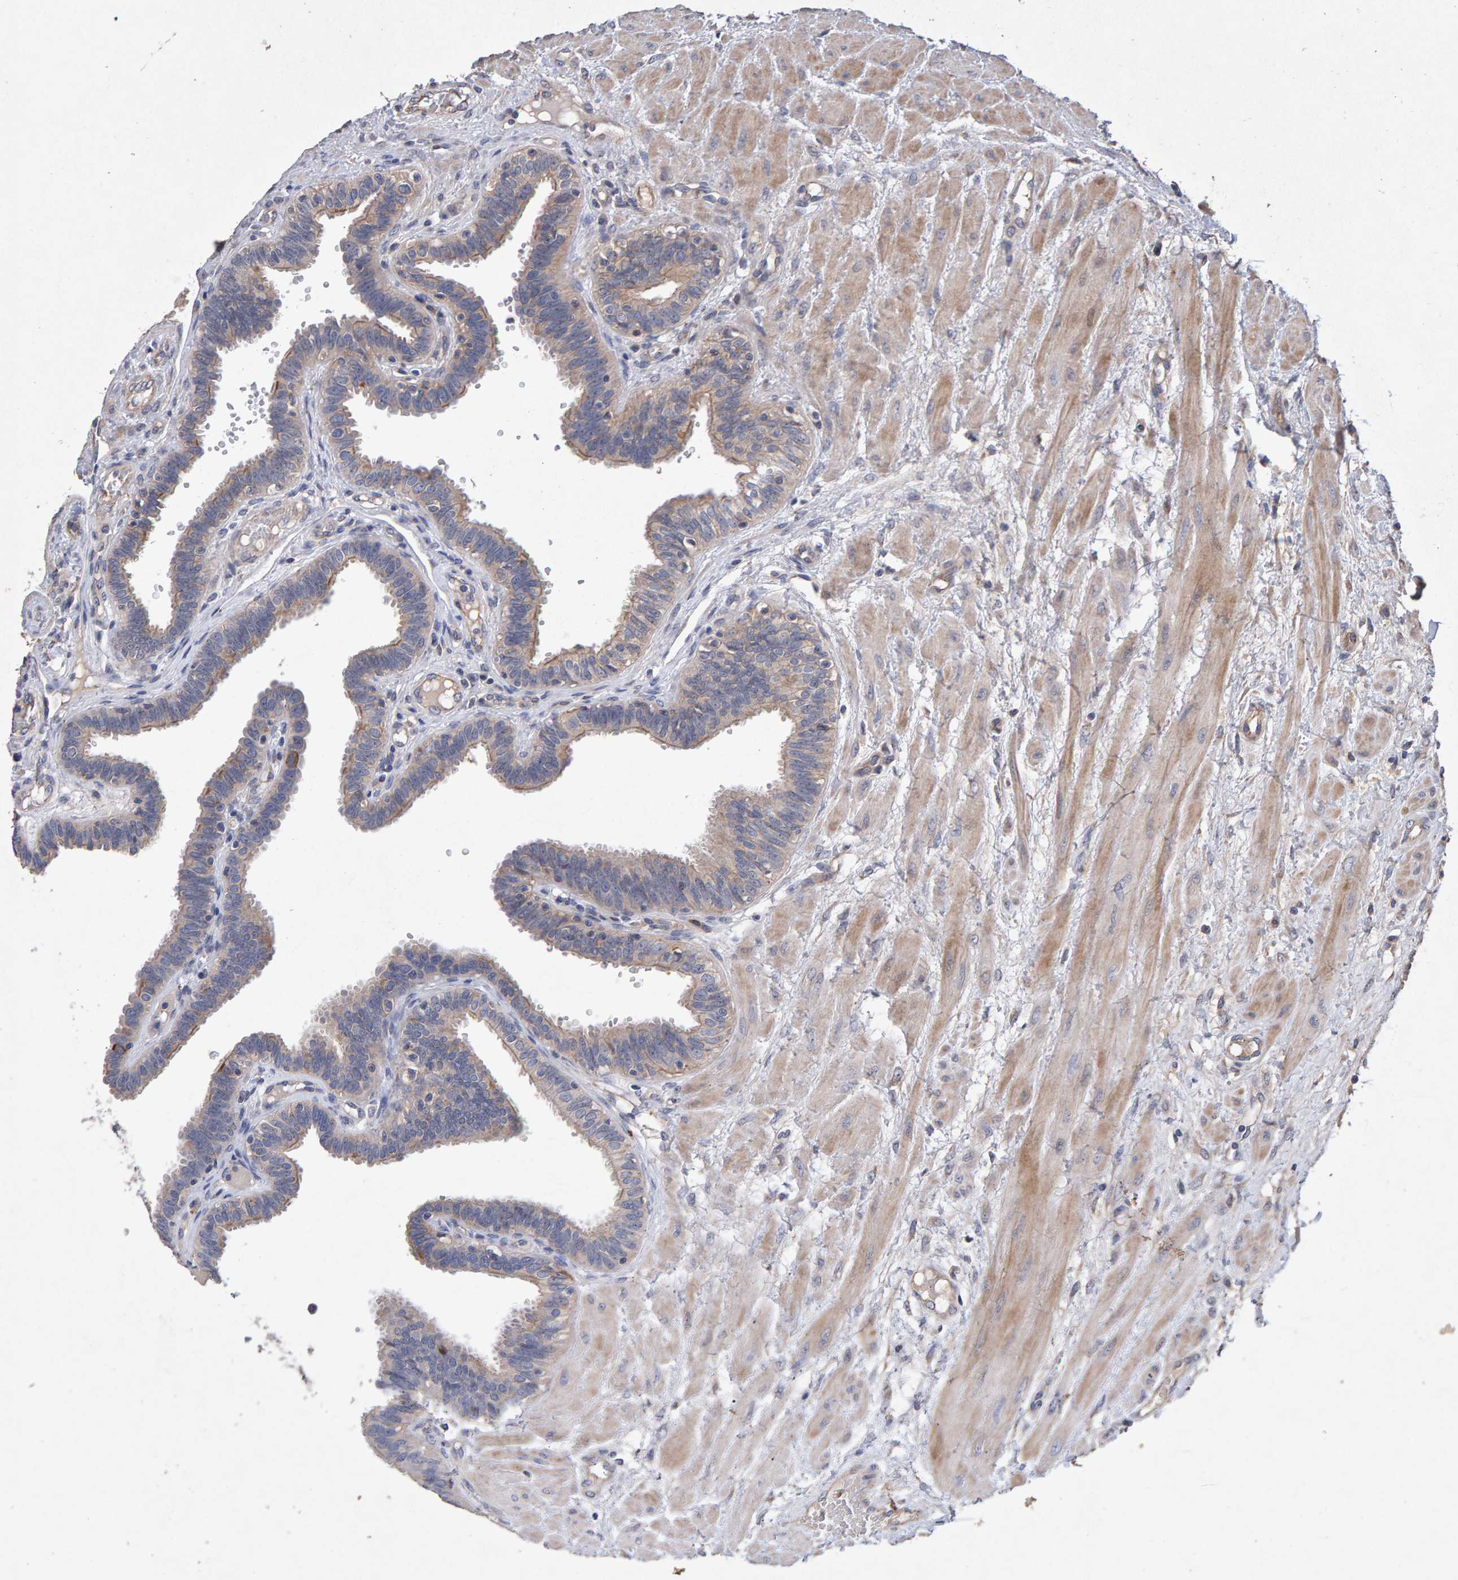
{"staining": {"intensity": "weak", "quantity": "25%-75%", "location": "cytoplasmic/membranous"}, "tissue": "fallopian tube", "cell_type": "Glandular cells", "image_type": "normal", "snomed": [{"axis": "morphology", "description": "Normal tissue, NOS"}, {"axis": "topography", "description": "Fallopian tube"}], "caption": "IHC photomicrograph of unremarkable human fallopian tube stained for a protein (brown), which displays low levels of weak cytoplasmic/membranous staining in about 25%-75% of glandular cells.", "gene": "EFR3A", "patient": {"sex": "female", "age": 32}}